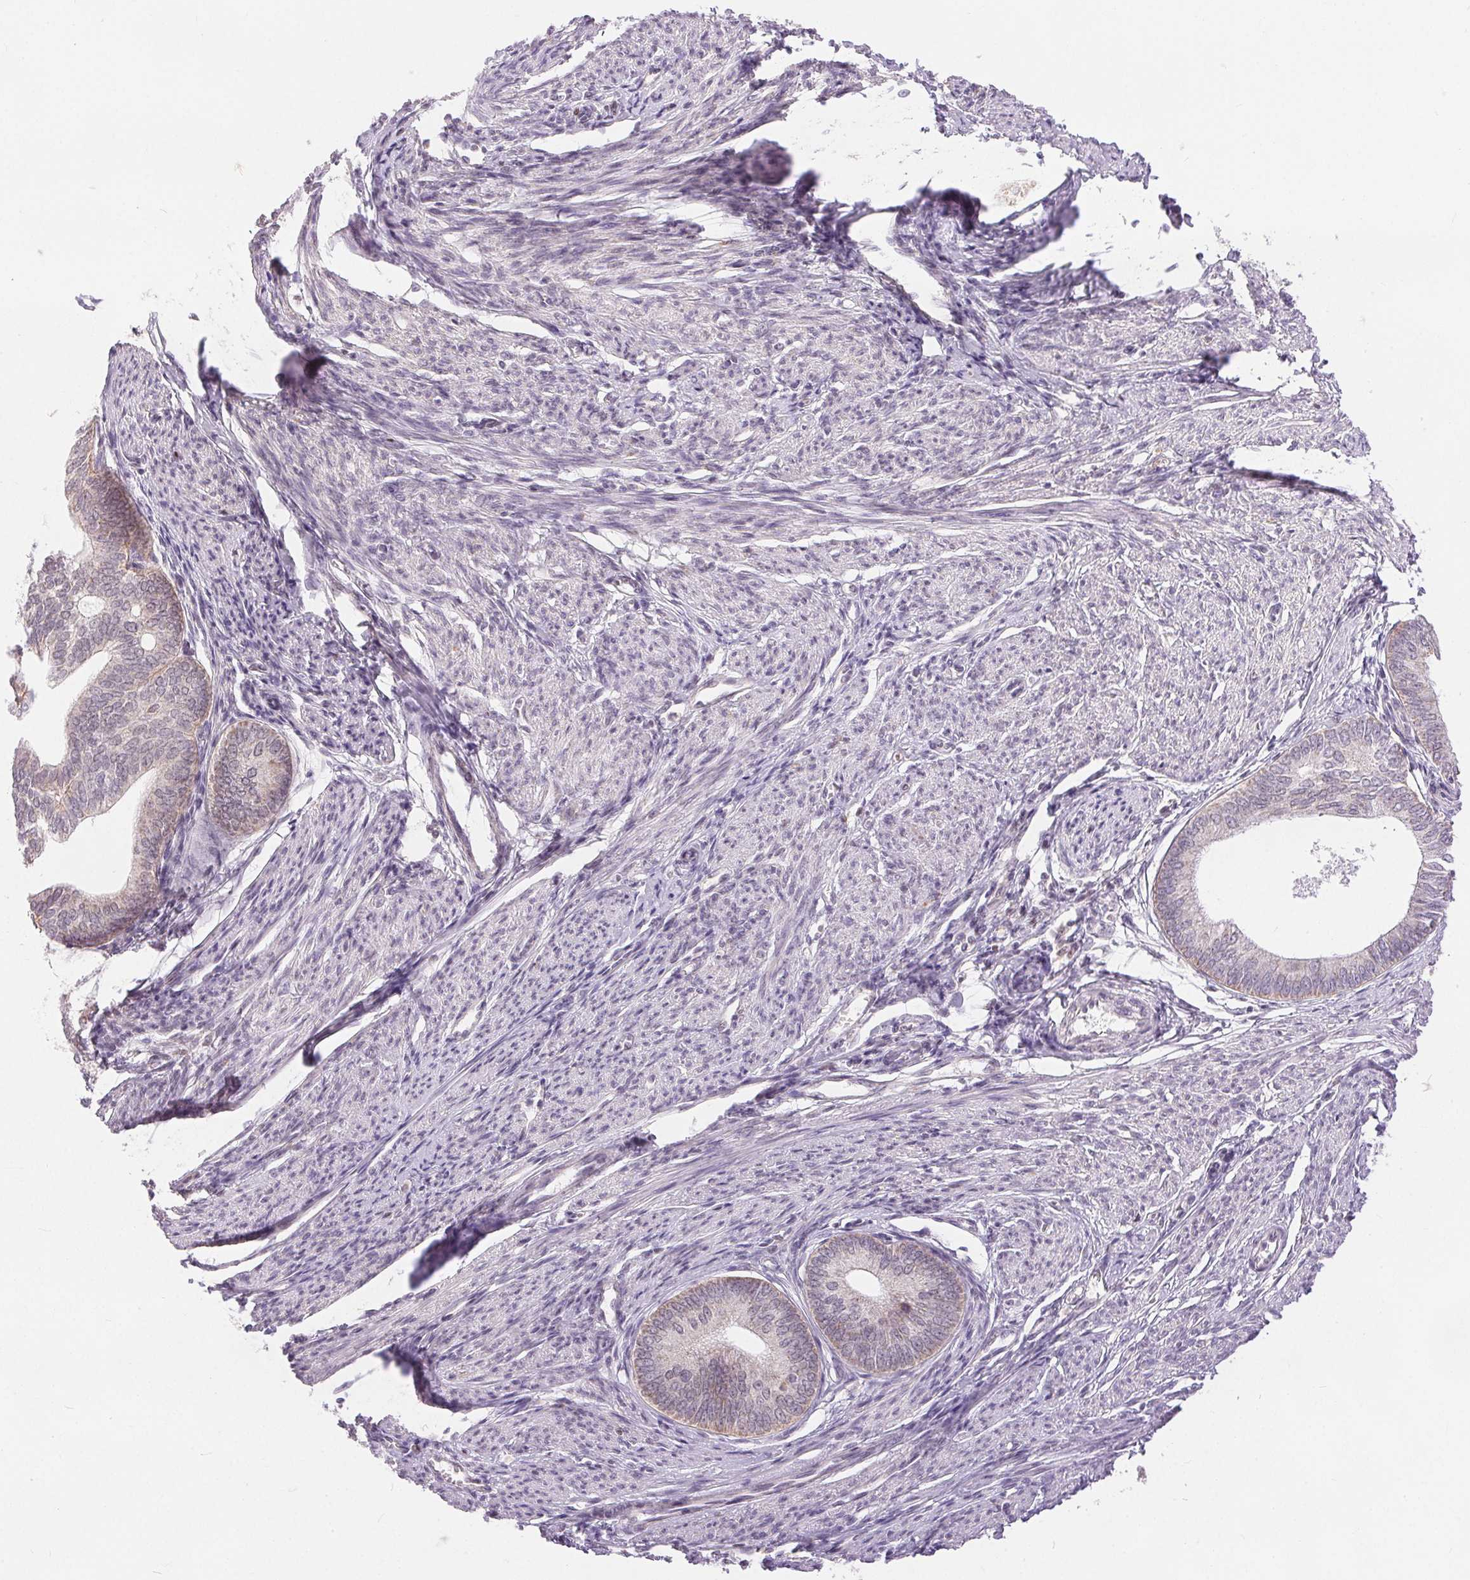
{"staining": {"intensity": "weak", "quantity": "25%-75%", "location": "cytoplasmic/membranous"}, "tissue": "endometrial cancer", "cell_type": "Tumor cells", "image_type": "cancer", "snomed": [{"axis": "morphology", "description": "Adenocarcinoma, NOS"}, {"axis": "topography", "description": "Endometrium"}], "caption": "Immunohistochemistry image of neoplastic tissue: endometrial adenocarcinoma stained using immunohistochemistry (IHC) exhibits low levels of weak protein expression localized specifically in the cytoplasmic/membranous of tumor cells, appearing as a cytoplasmic/membranous brown color.", "gene": "POU2F2", "patient": {"sex": "female", "age": 75}}